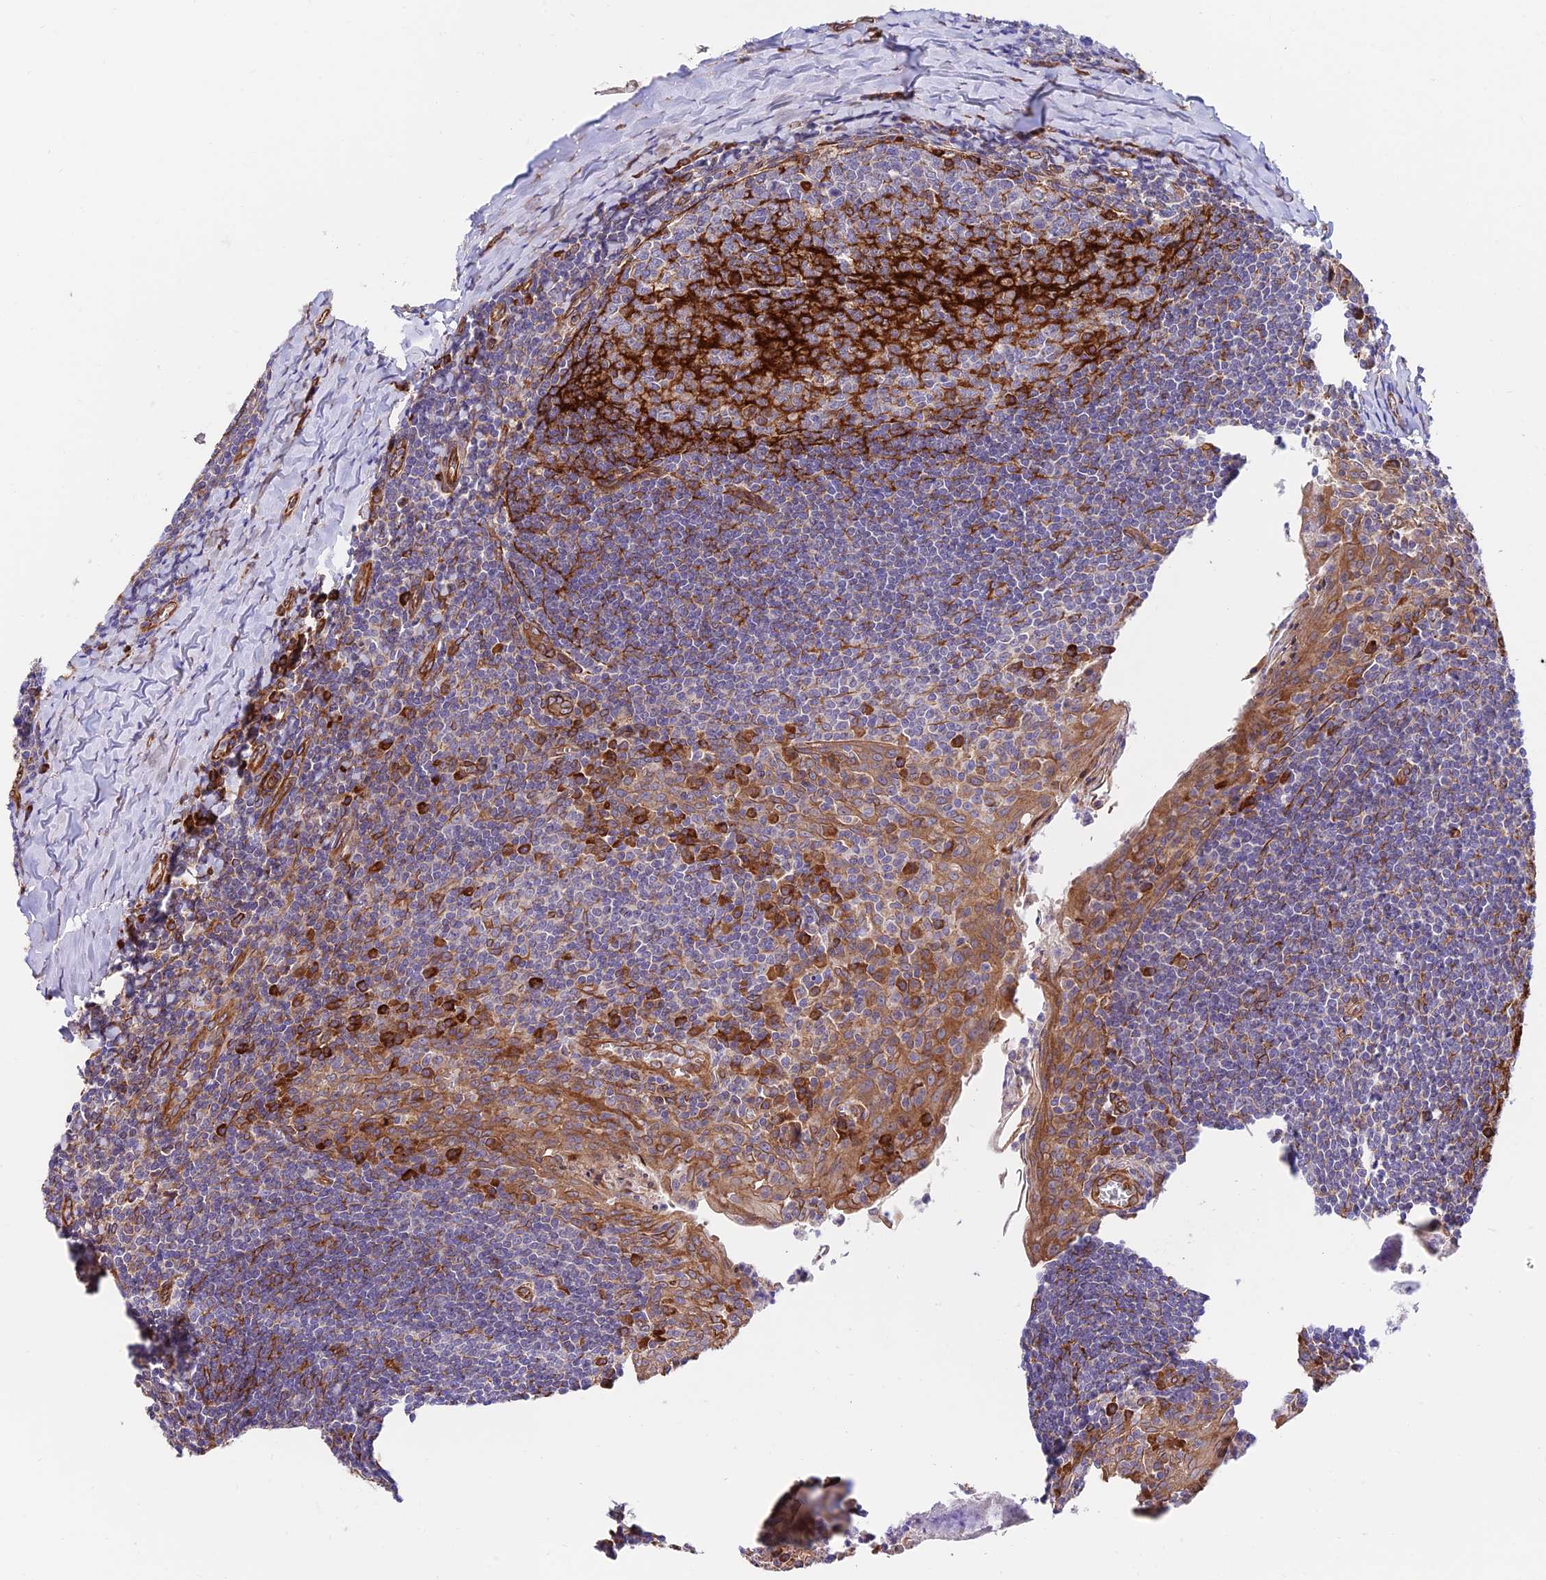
{"staining": {"intensity": "weak", "quantity": "25%-75%", "location": "cytoplasmic/membranous"}, "tissue": "tonsil", "cell_type": "Germinal center cells", "image_type": "normal", "snomed": [{"axis": "morphology", "description": "Normal tissue, NOS"}, {"axis": "topography", "description": "Tonsil"}], "caption": "Normal tonsil was stained to show a protein in brown. There is low levels of weak cytoplasmic/membranous staining in approximately 25%-75% of germinal center cells.", "gene": "EXOC3L4", "patient": {"sex": "male", "age": 27}}